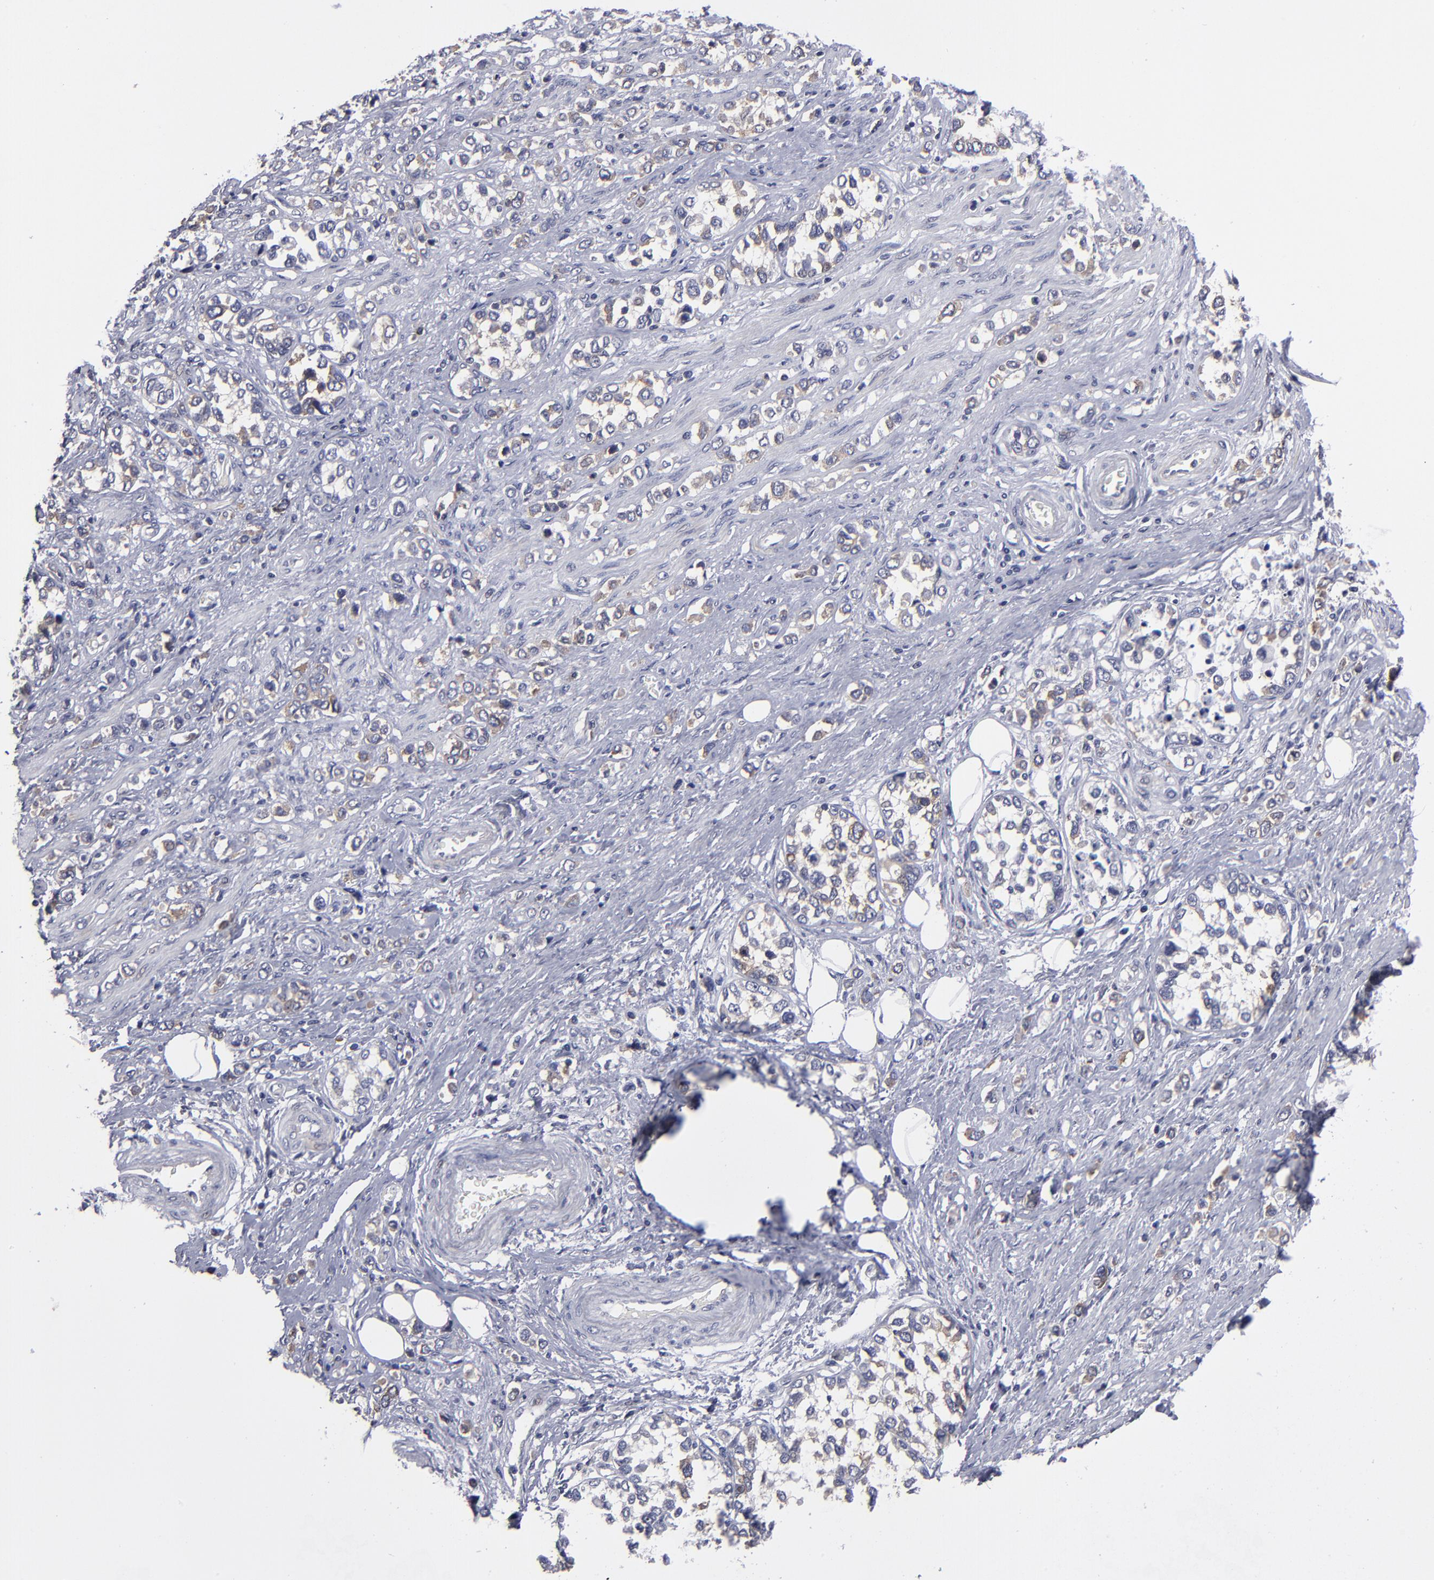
{"staining": {"intensity": "moderate", "quantity": "25%-75%", "location": "cytoplasmic/membranous"}, "tissue": "stomach cancer", "cell_type": "Tumor cells", "image_type": "cancer", "snomed": [{"axis": "morphology", "description": "Adenocarcinoma, NOS"}, {"axis": "topography", "description": "Stomach, upper"}], "caption": "Protein expression analysis of stomach adenocarcinoma reveals moderate cytoplasmic/membranous expression in about 25%-75% of tumor cells. The protein of interest is stained brown, and the nuclei are stained in blue (DAB IHC with brightfield microscopy, high magnification).", "gene": "CEP97", "patient": {"sex": "male", "age": 76}}